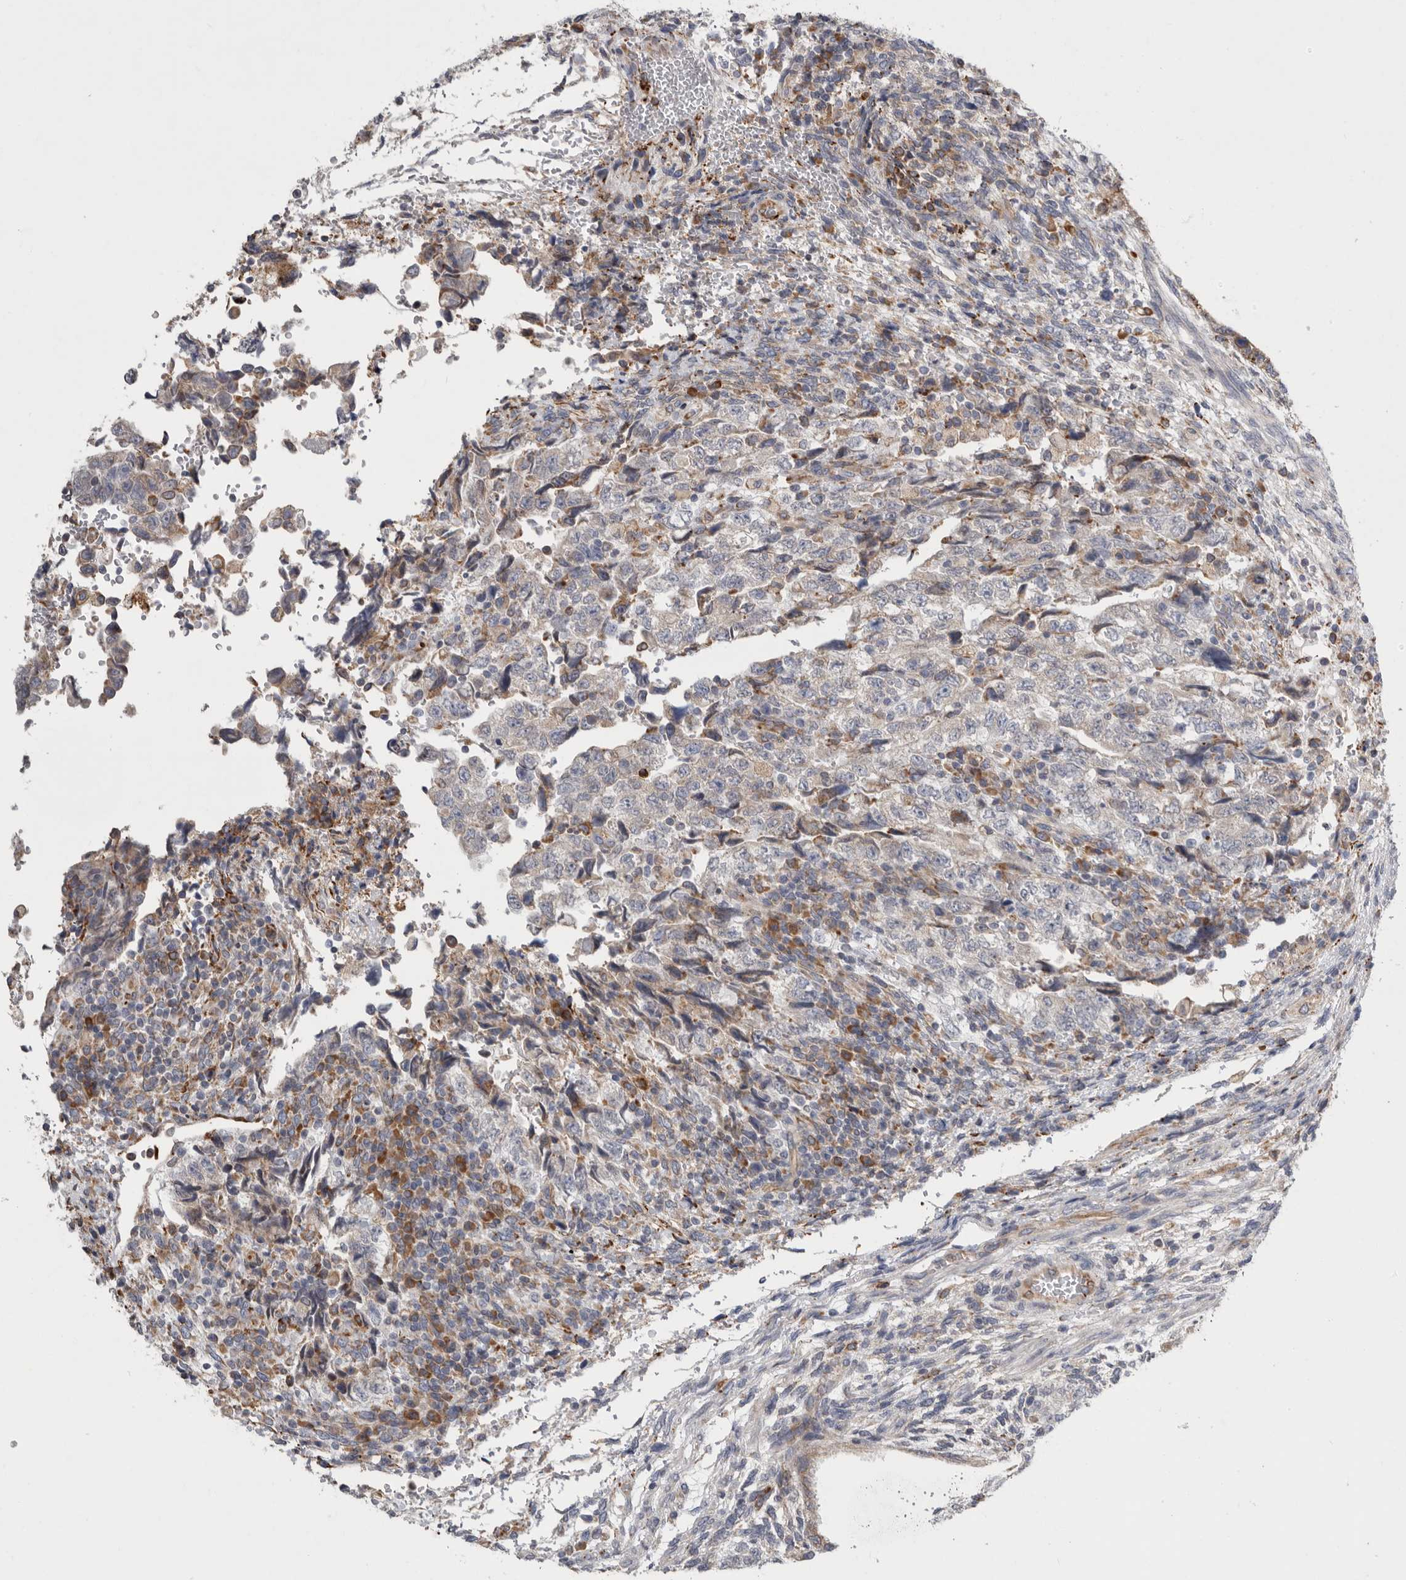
{"staining": {"intensity": "weak", "quantity": "<25%", "location": "cytoplasmic/membranous"}, "tissue": "testis cancer", "cell_type": "Tumor cells", "image_type": "cancer", "snomed": [{"axis": "morphology", "description": "Normal tissue, NOS"}, {"axis": "morphology", "description": "Carcinoma, Embryonal, NOS"}, {"axis": "topography", "description": "Testis"}], "caption": "Immunohistochemistry (IHC) histopathology image of neoplastic tissue: testis cancer stained with DAB (3,3'-diaminobenzidine) exhibits no significant protein staining in tumor cells.", "gene": "GANAB", "patient": {"sex": "male", "age": 36}}